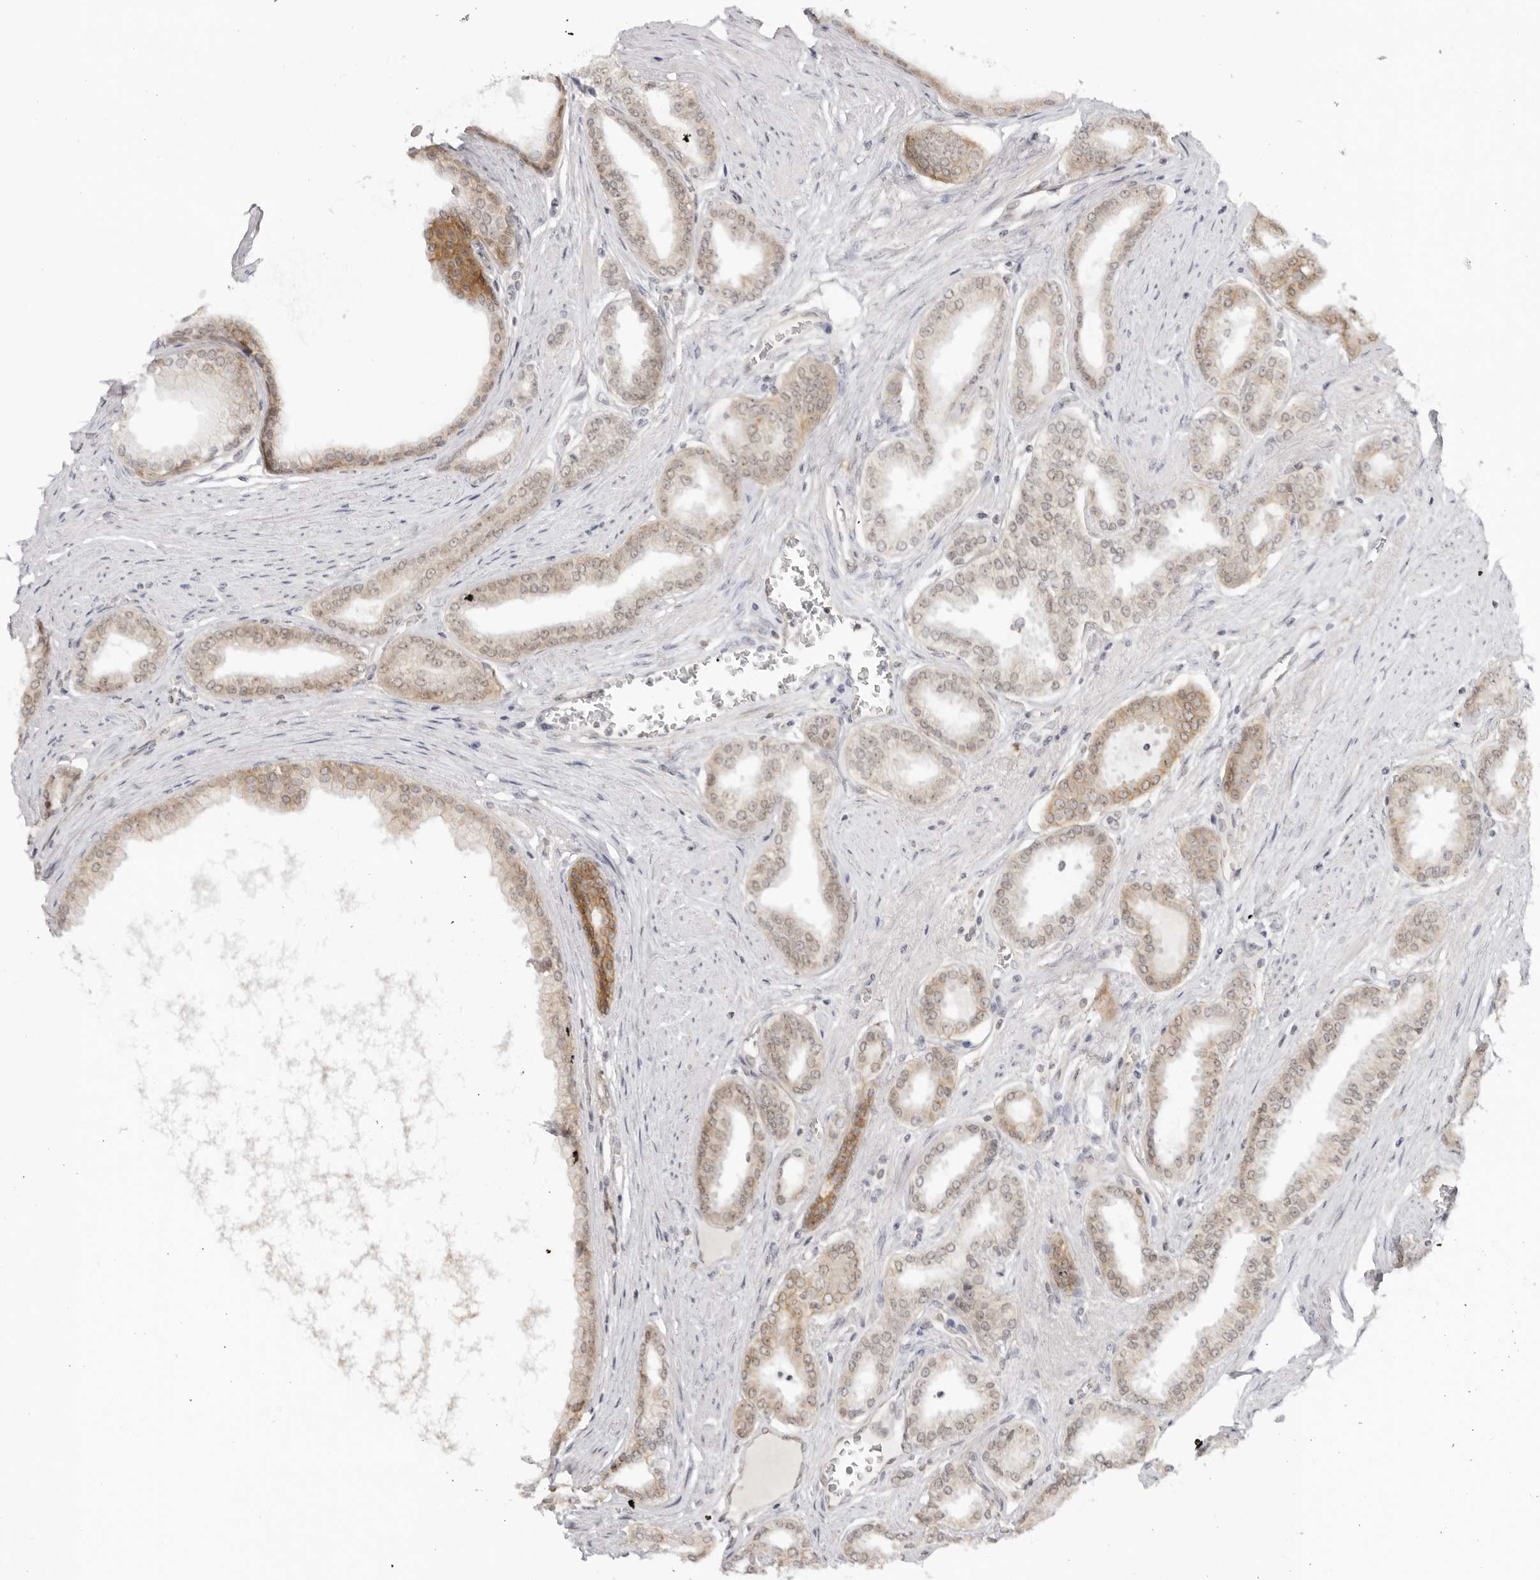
{"staining": {"intensity": "weak", "quantity": "25%-75%", "location": "cytoplasmic/membranous"}, "tissue": "prostate cancer", "cell_type": "Tumor cells", "image_type": "cancer", "snomed": [{"axis": "morphology", "description": "Adenocarcinoma, Low grade"}, {"axis": "topography", "description": "Prostate"}], "caption": "Tumor cells exhibit weak cytoplasmic/membranous positivity in approximately 25%-75% of cells in prostate cancer (low-grade adenocarcinoma). (Brightfield microscopy of DAB IHC at high magnification).", "gene": "TRAPPC3", "patient": {"sex": "male", "age": 63}}